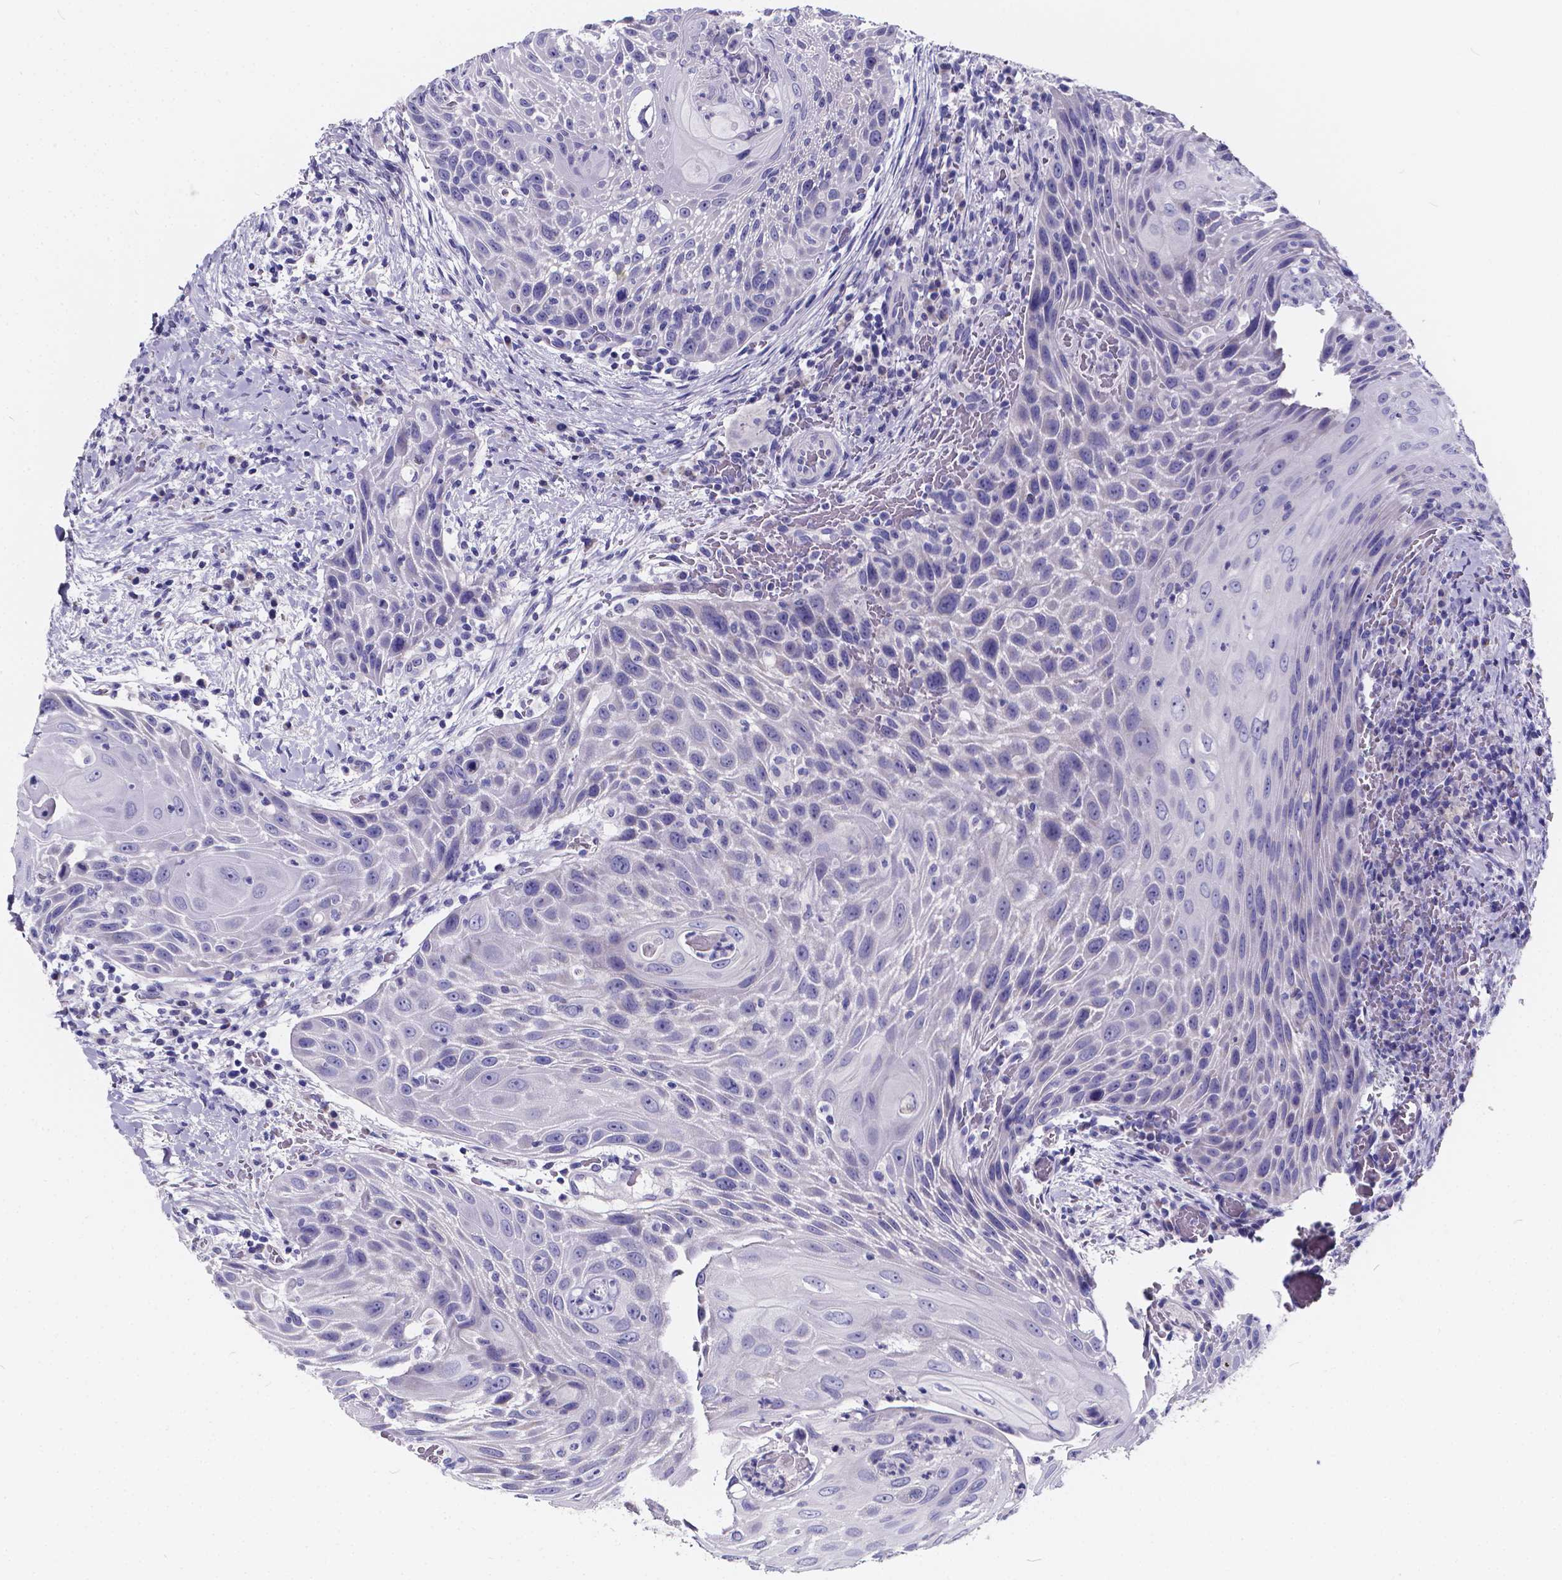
{"staining": {"intensity": "negative", "quantity": "none", "location": "none"}, "tissue": "head and neck cancer", "cell_type": "Tumor cells", "image_type": "cancer", "snomed": [{"axis": "morphology", "description": "Squamous cell carcinoma, NOS"}, {"axis": "topography", "description": "Head-Neck"}], "caption": "This is an immunohistochemistry histopathology image of head and neck squamous cell carcinoma. There is no expression in tumor cells.", "gene": "SPEF2", "patient": {"sex": "male", "age": 69}}